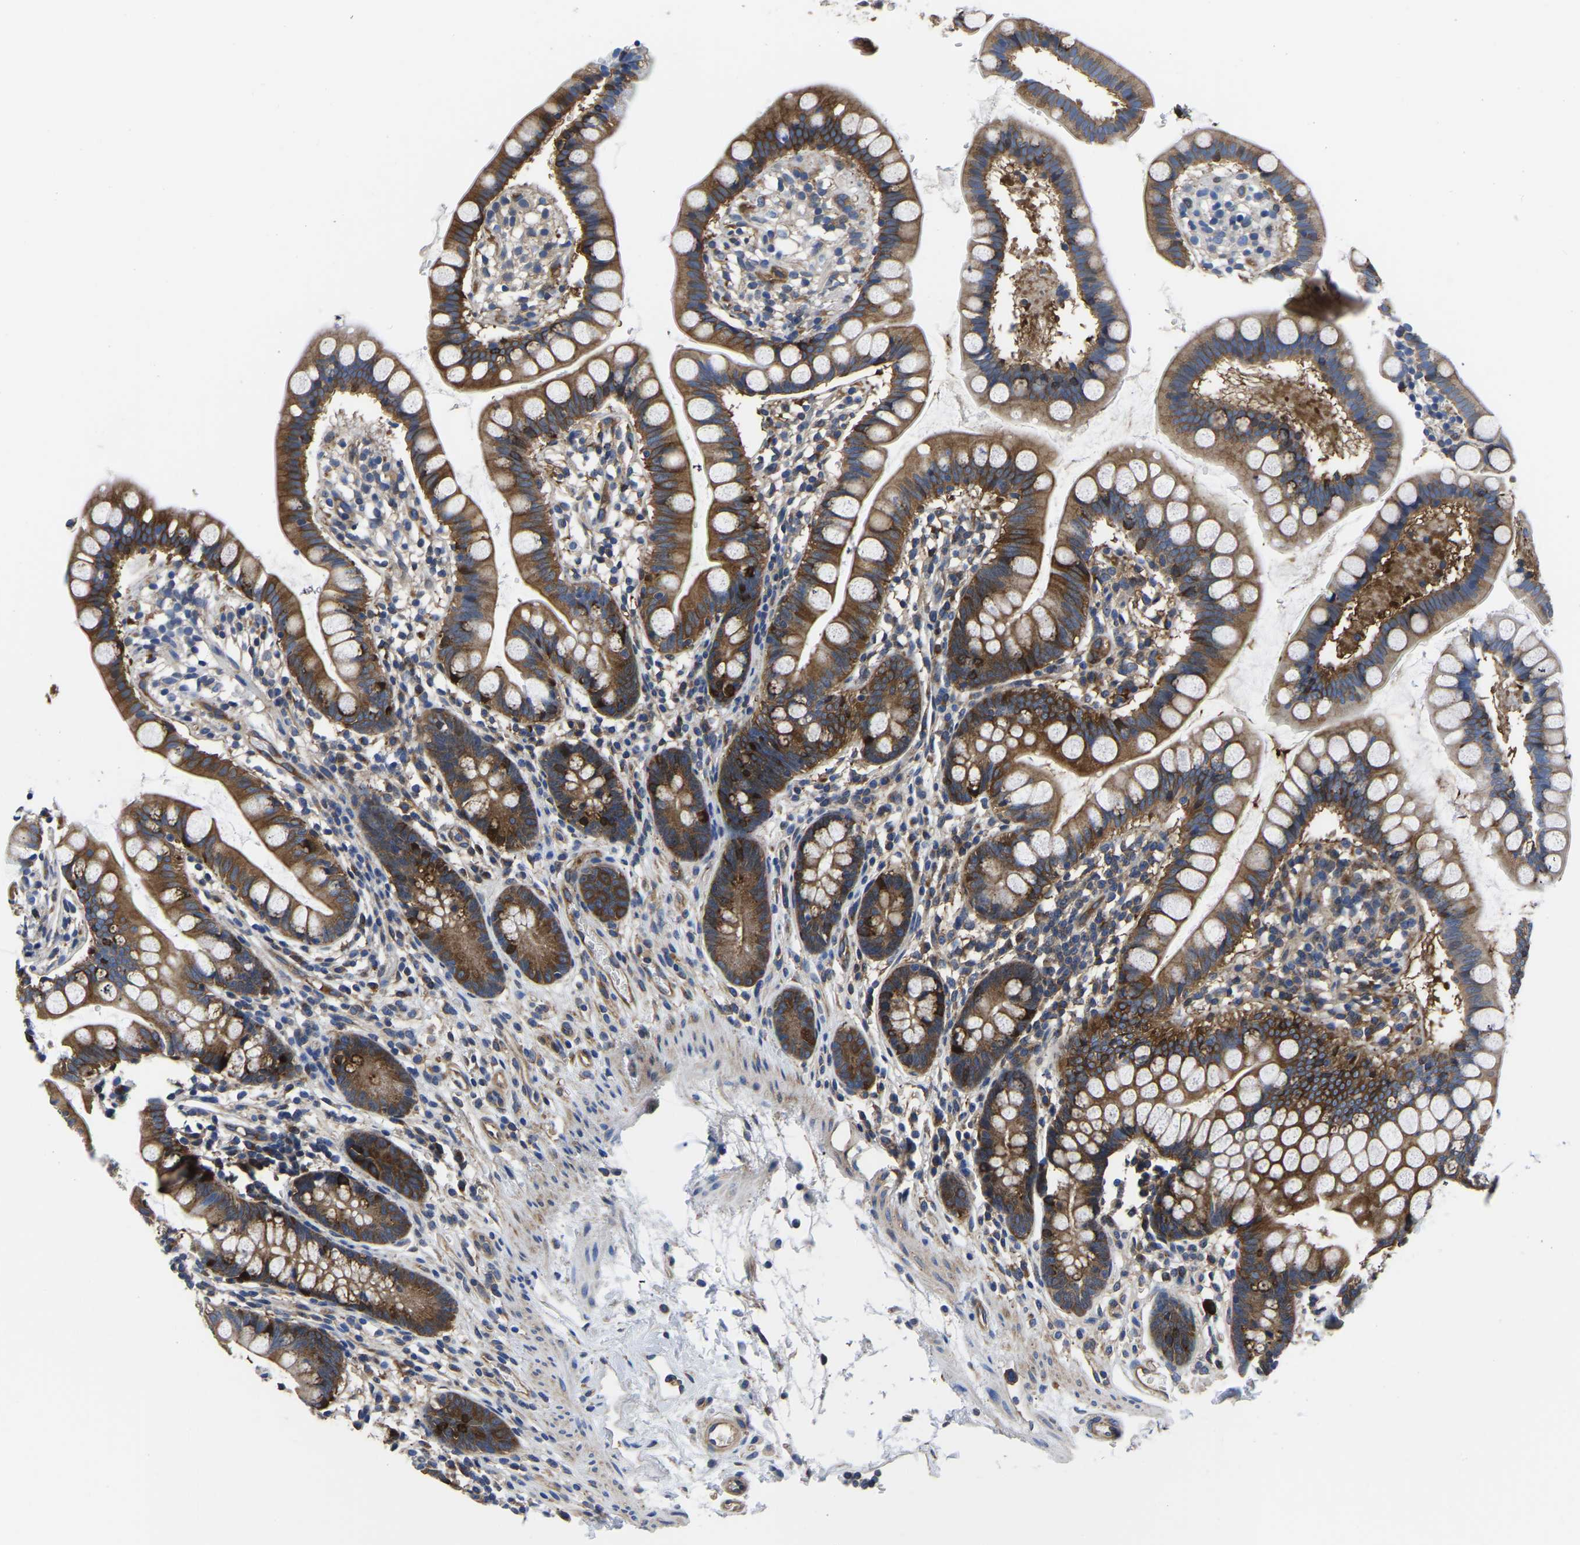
{"staining": {"intensity": "strong", "quantity": "25%-75%", "location": "cytoplasmic/membranous"}, "tissue": "small intestine", "cell_type": "Glandular cells", "image_type": "normal", "snomed": [{"axis": "morphology", "description": "Normal tissue, NOS"}, {"axis": "topography", "description": "Small intestine"}], "caption": "Protein staining of normal small intestine reveals strong cytoplasmic/membranous expression in approximately 25%-75% of glandular cells.", "gene": "TFG", "patient": {"sex": "female", "age": 84}}